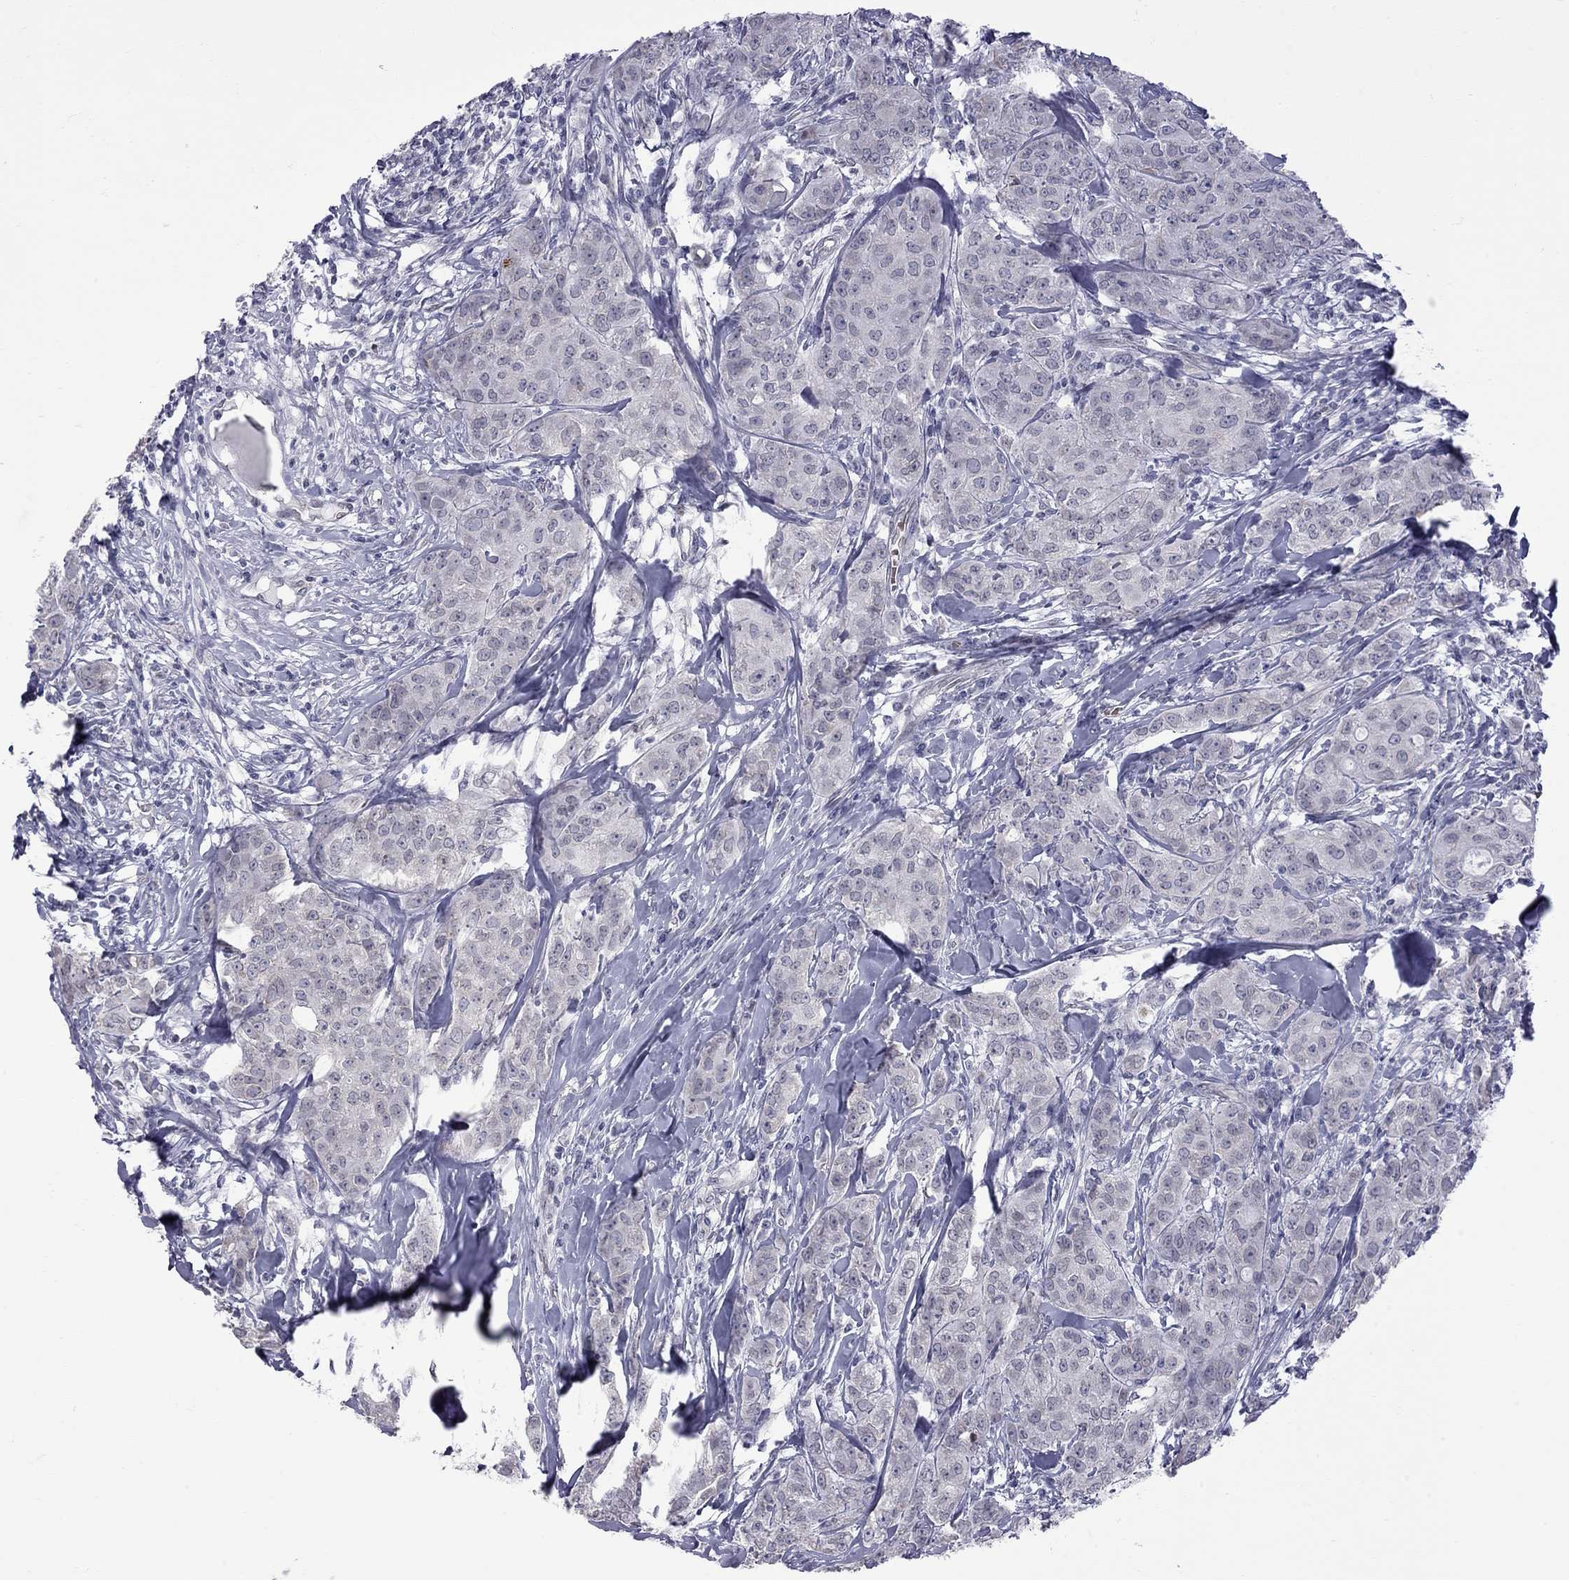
{"staining": {"intensity": "negative", "quantity": "none", "location": "none"}, "tissue": "breast cancer", "cell_type": "Tumor cells", "image_type": "cancer", "snomed": [{"axis": "morphology", "description": "Duct carcinoma"}, {"axis": "topography", "description": "Breast"}], "caption": "Tumor cells are negative for protein expression in human breast cancer. (Stains: DAB (3,3'-diaminobenzidine) IHC with hematoxylin counter stain, Microscopy: brightfield microscopy at high magnification).", "gene": "CLTCL1", "patient": {"sex": "female", "age": 43}}